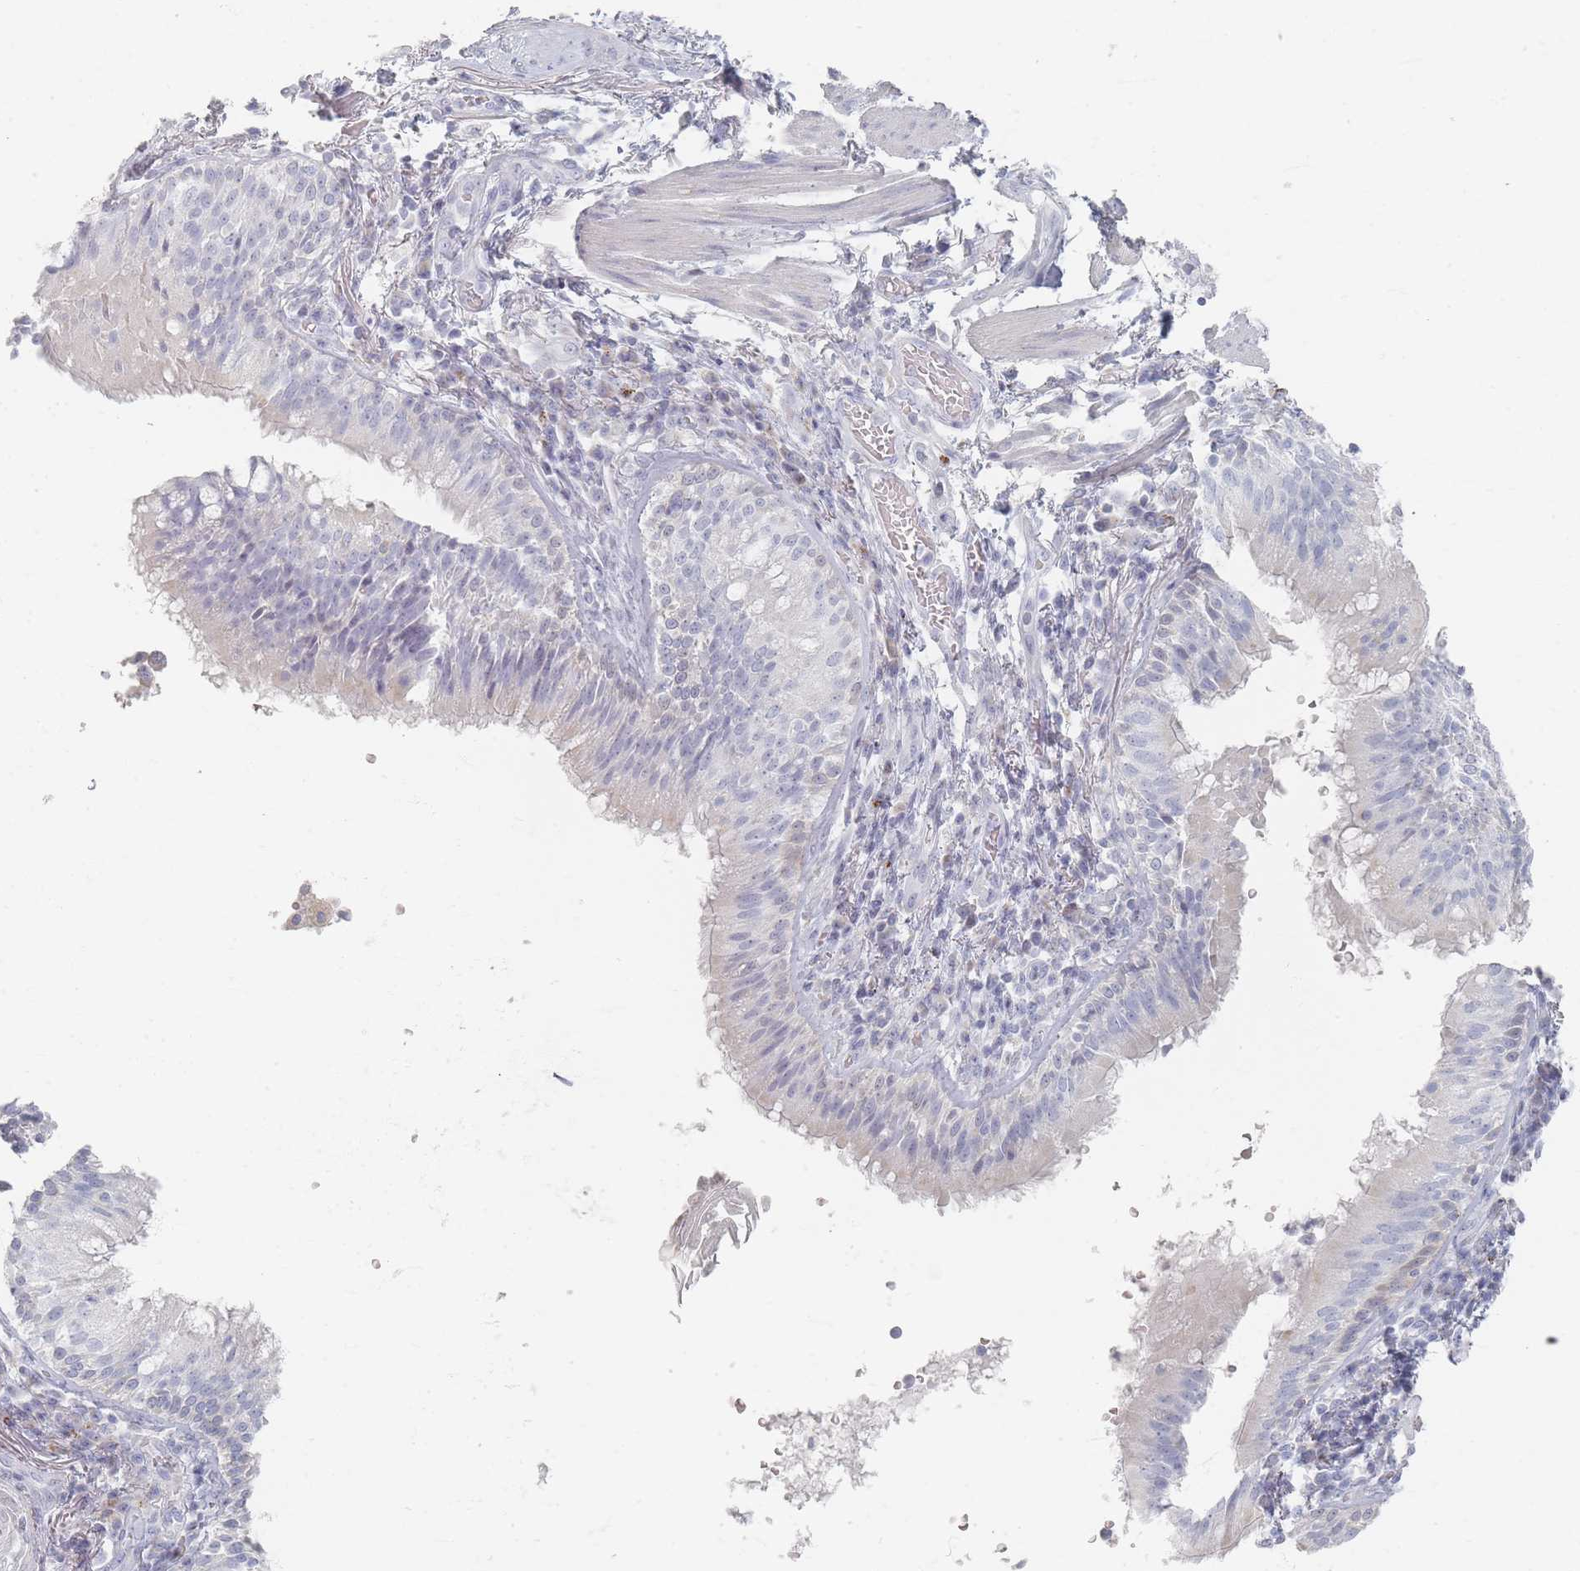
{"staining": {"intensity": "negative", "quantity": "none", "location": "none"}, "tissue": "adipose tissue", "cell_type": "Adipocytes", "image_type": "normal", "snomed": [{"axis": "morphology", "description": "Normal tissue, NOS"}, {"axis": "topography", "description": "Cartilage tissue"}, {"axis": "topography", "description": "Bronchus"}], "caption": "The IHC histopathology image has no significant expression in adipocytes of adipose tissue.", "gene": "ENSG00000251357", "patient": {"sex": "male", "age": 56}}